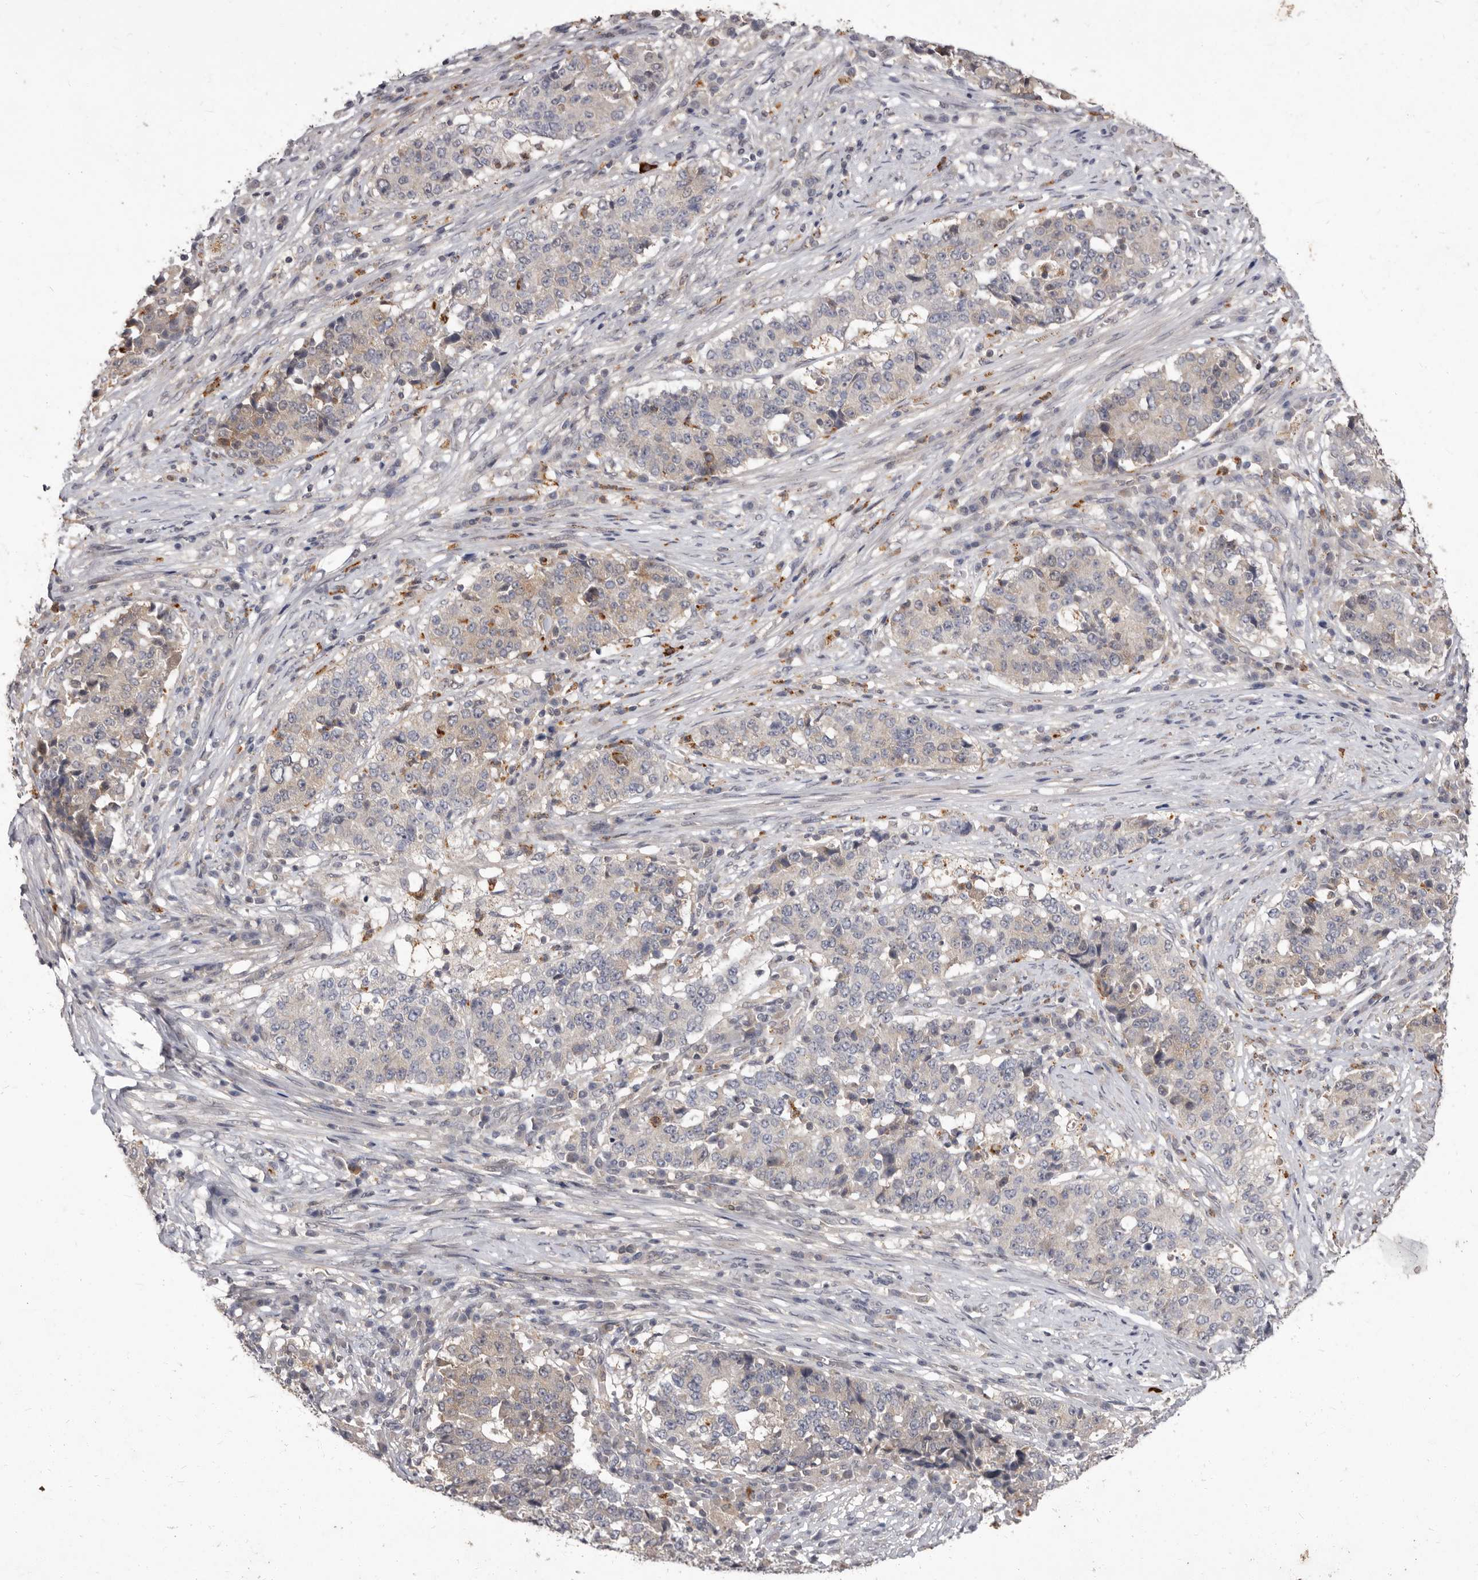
{"staining": {"intensity": "negative", "quantity": "none", "location": "none"}, "tissue": "stomach cancer", "cell_type": "Tumor cells", "image_type": "cancer", "snomed": [{"axis": "morphology", "description": "Adenocarcinoma, NOS"}, {"axis": "topography", "description": "Stomach"}], "caption": "Photomicrograph shows no protein positivity in tumor cells of stomach cancer (adenocarcinoma) tissue. (DAB IHC, high magnification).", "gene": "ACLY", "patient": {"sex": "male", "age": 59}}